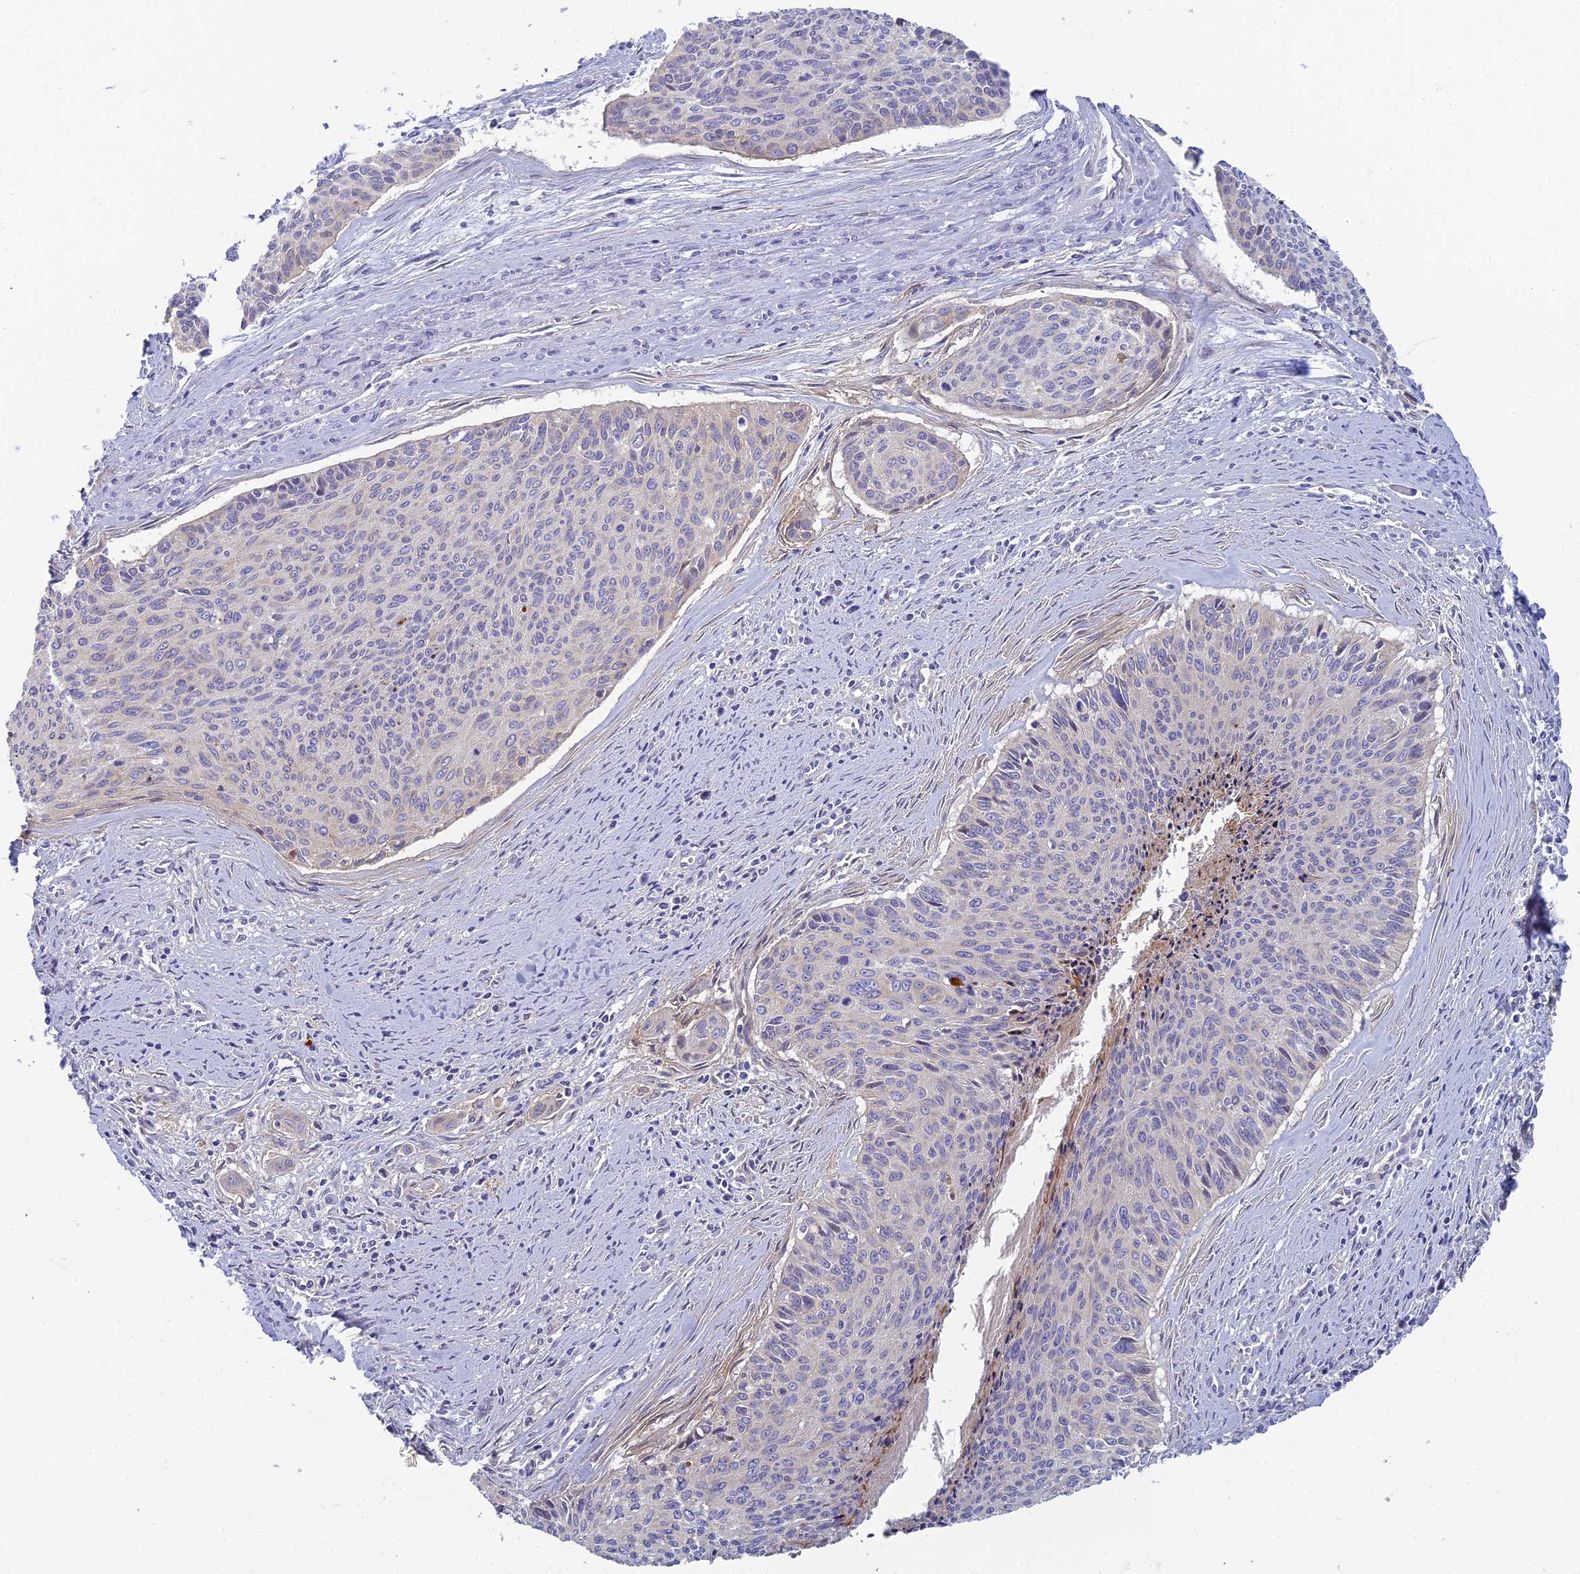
{"staining": {"intensity": "negative", "quantity": "none", "location": "none"}, "tissue": "cervical cancer", "cell_type": "Tumor cells", "image_type": "cancer", "snomed": [{"axis": "morphology", "description": "Squamous cell carcinoma, NOS"}, {"axis": "topography", "description": "Cervix"}], "caption": "A high-resolution photomicrograph shows immunohistochemistry (IHC) staining of cervical cancer, which exhibits no significant positivity in tumor cells. The staining was performed using DAB (3,3'-diaminobenzidine) to visualize the protein expression in brown, while the nuclei were stained in blue with hematoxylin (Magnification: 20x).", "gene": "NEURL1", "patient": {"sex": "female", "age": 55}}